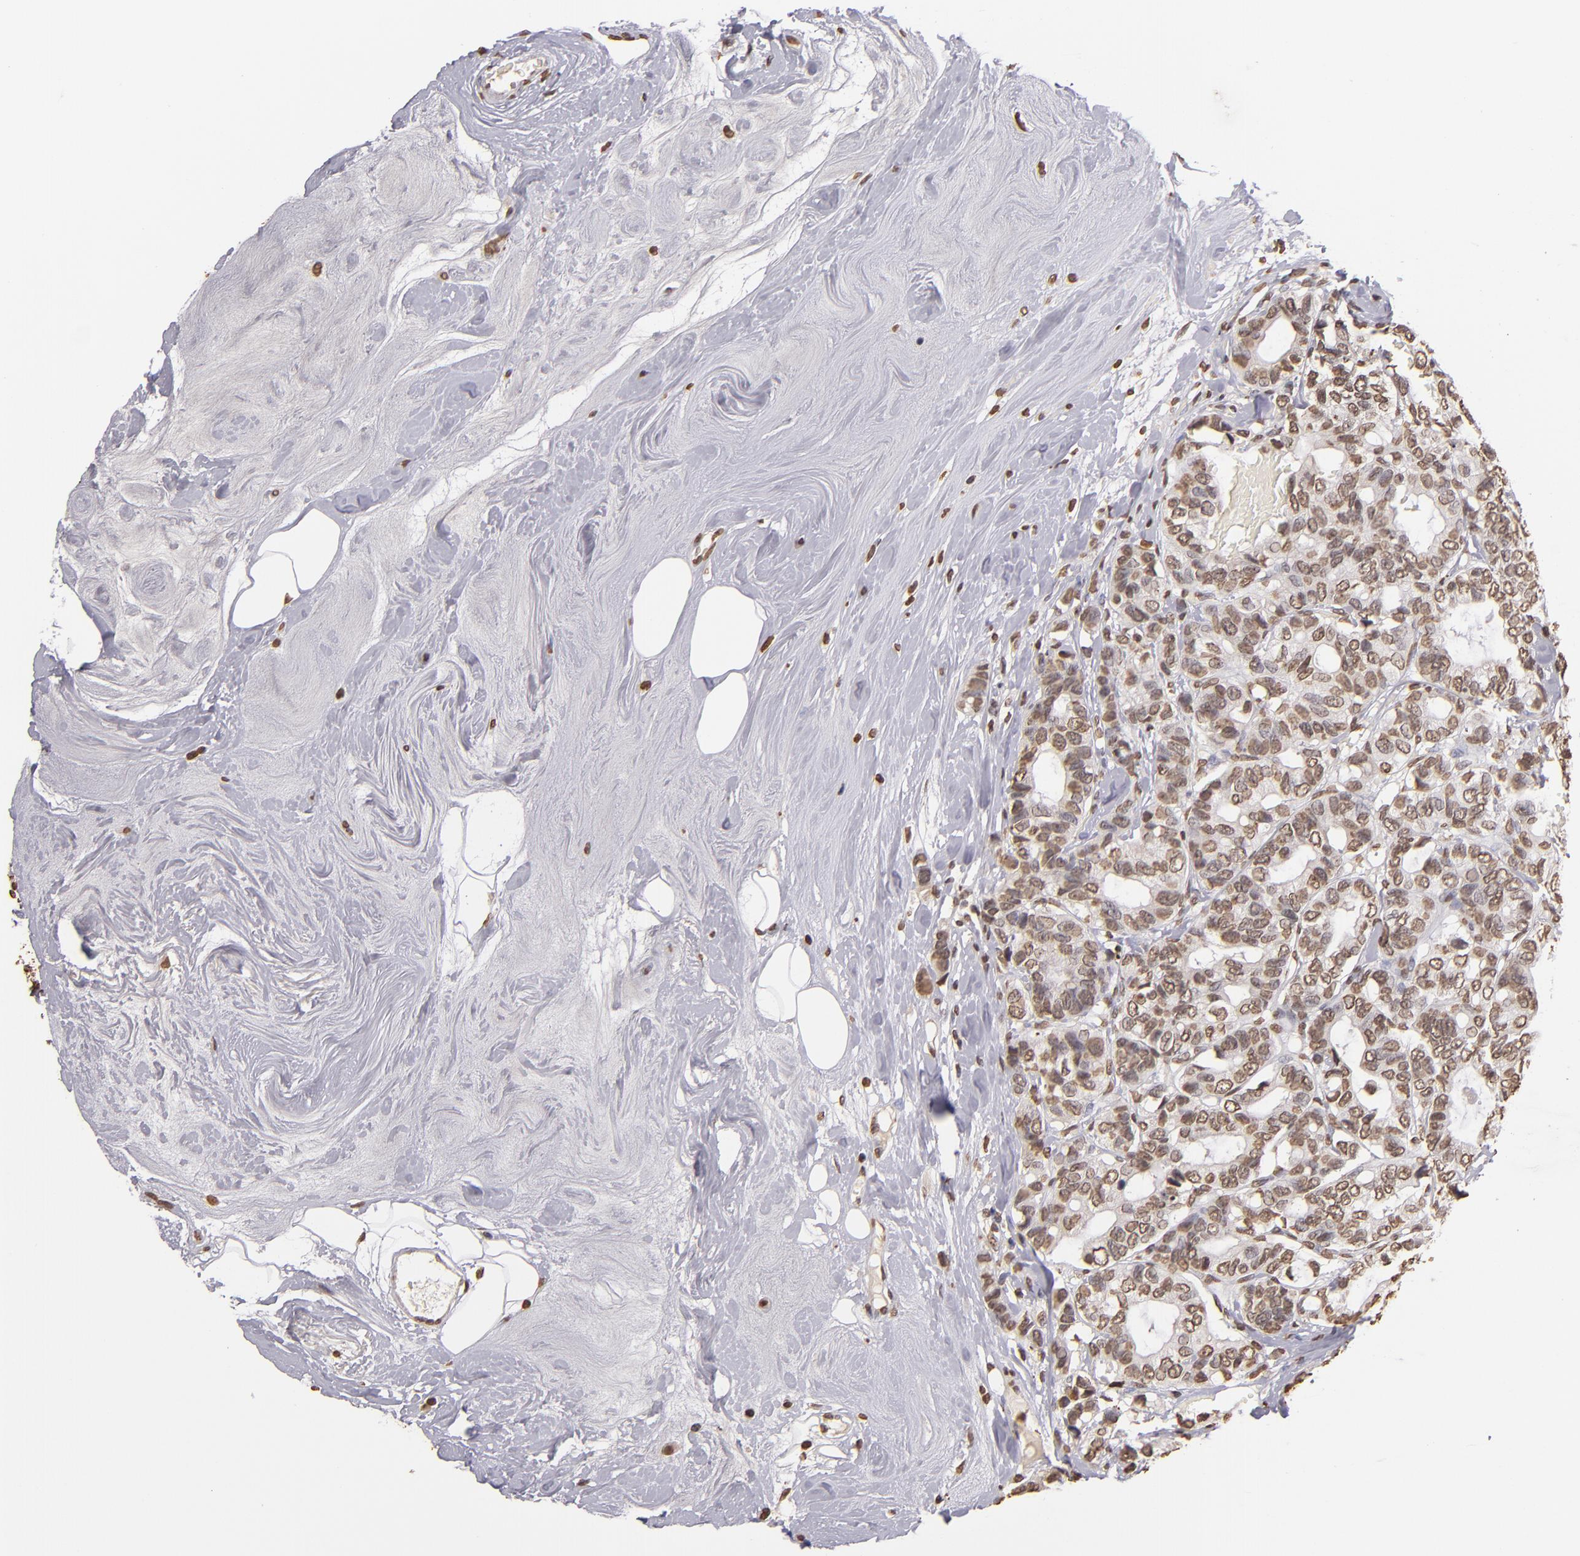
{"staining": {"intensity": "moderate", "quantity": "25%-75%", "location": "nuclear"}, "tissue": "breast cancer", "cell_type": "Tumor cells", "image_type": "cancer", "snomed": [{"axis": "morphology", "description": "Duct carcinoma"}, {"axis": "topography", "description": "Breast"}], "caption": "Breast cancer (infiltrating ductal carcinoma) was stained to show a protein in brown. There is medium levels of moderate nuclear expression in approximately 25%-75% of tumor cells.", "gene": "LBX1", "patient": {"sex": "female", "age": 69}}